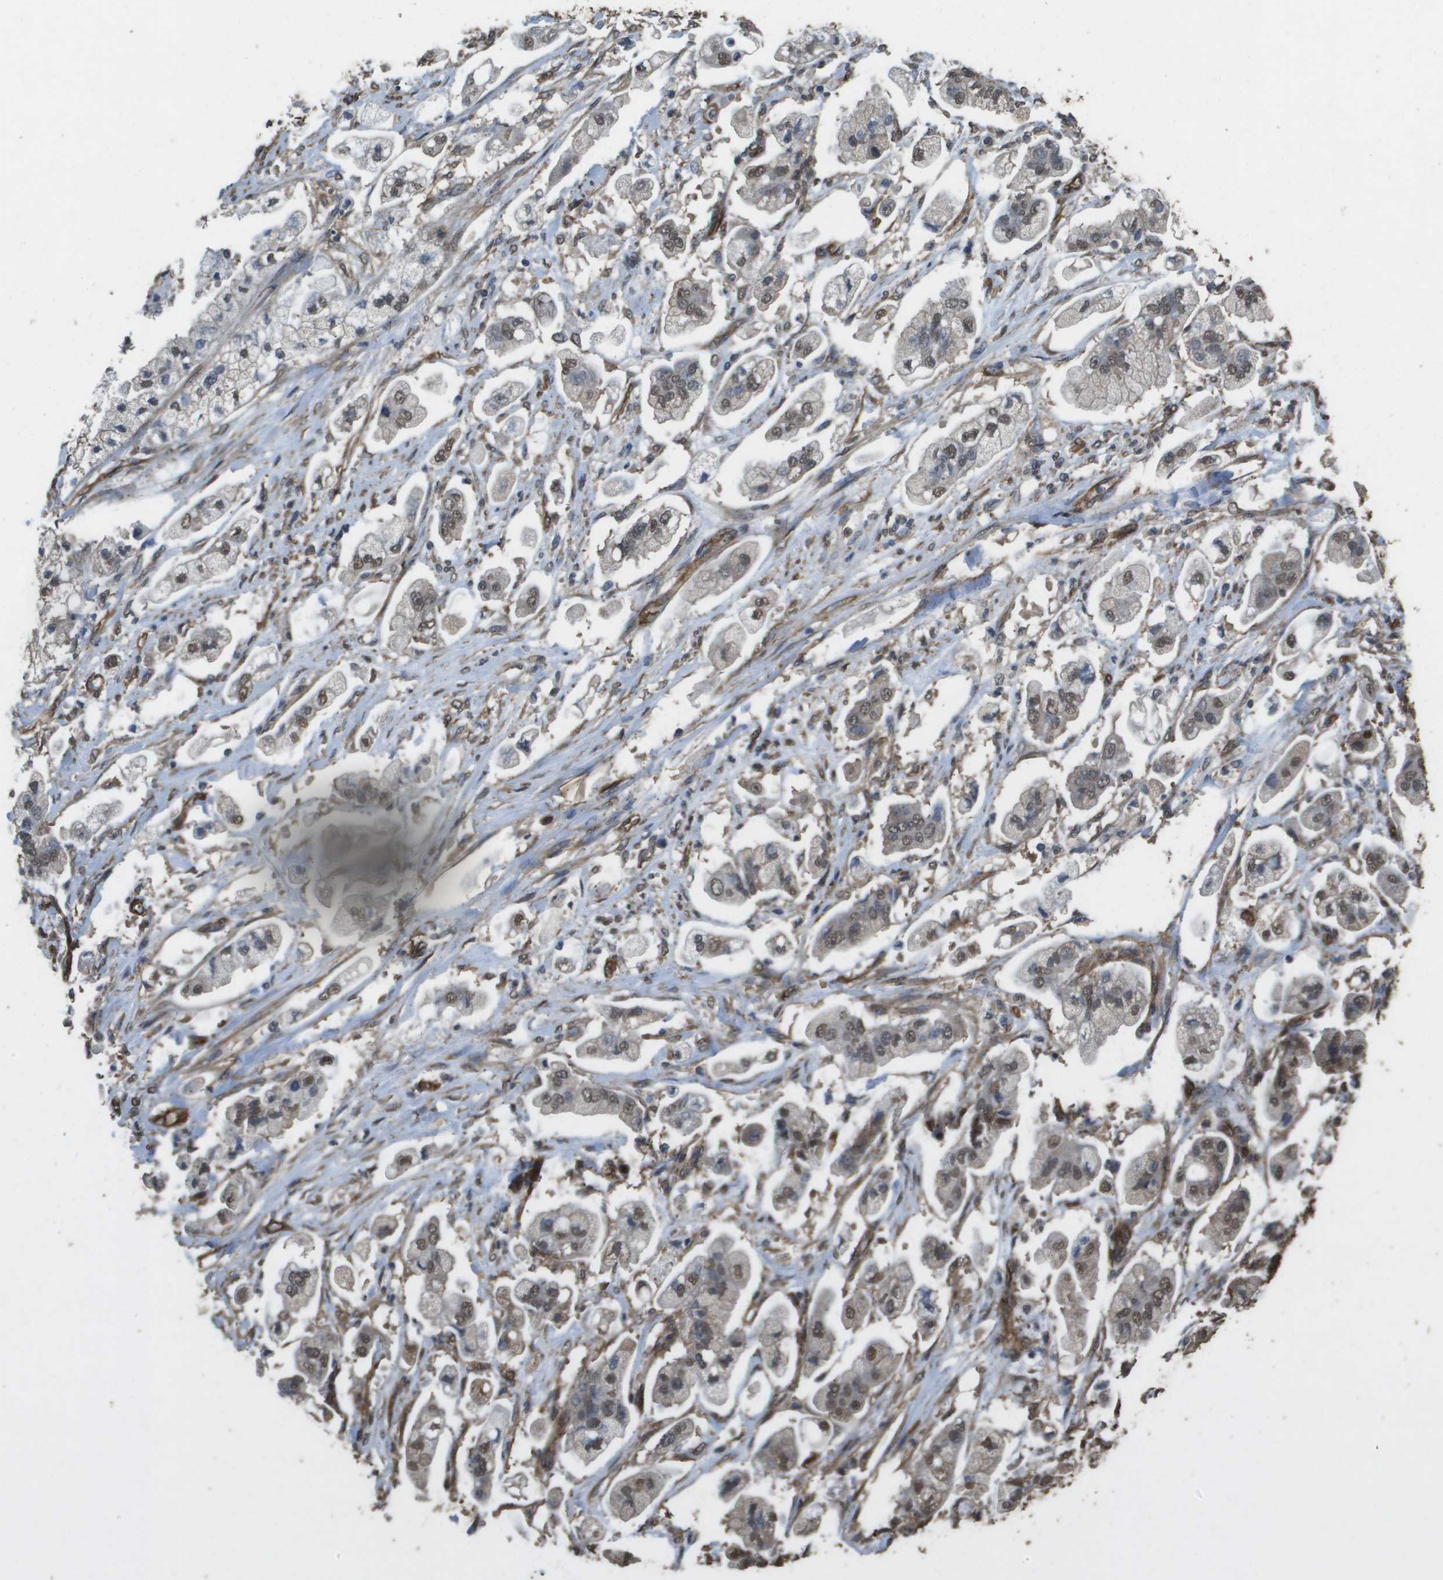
{"staining": {"intensity": "moderate", "quantity": ">75%", "location": "cytoplasmic/membranous,nuclear"}, "tissue": "stomach cancer", "cell_type": "Tumor cells", "image_type": "cancer", "snomed": [{"axis": "morphology", "description": "Adenocarcinoma, NOS"}, {"axis": "topography", "description": "Stomach"}], "caption": "The immunohistochemical stain shows moderate cytoplasmic/membranous and nuclear staining in tumor cells of adenocarcinoma (stomach) tissue. Using DAB (brown) and hematoxylin (blue) stains, captured at high magnification using brightfield microscopy.", "gene": "AAMP", "patient": {"sex": "male", "age": 62}}